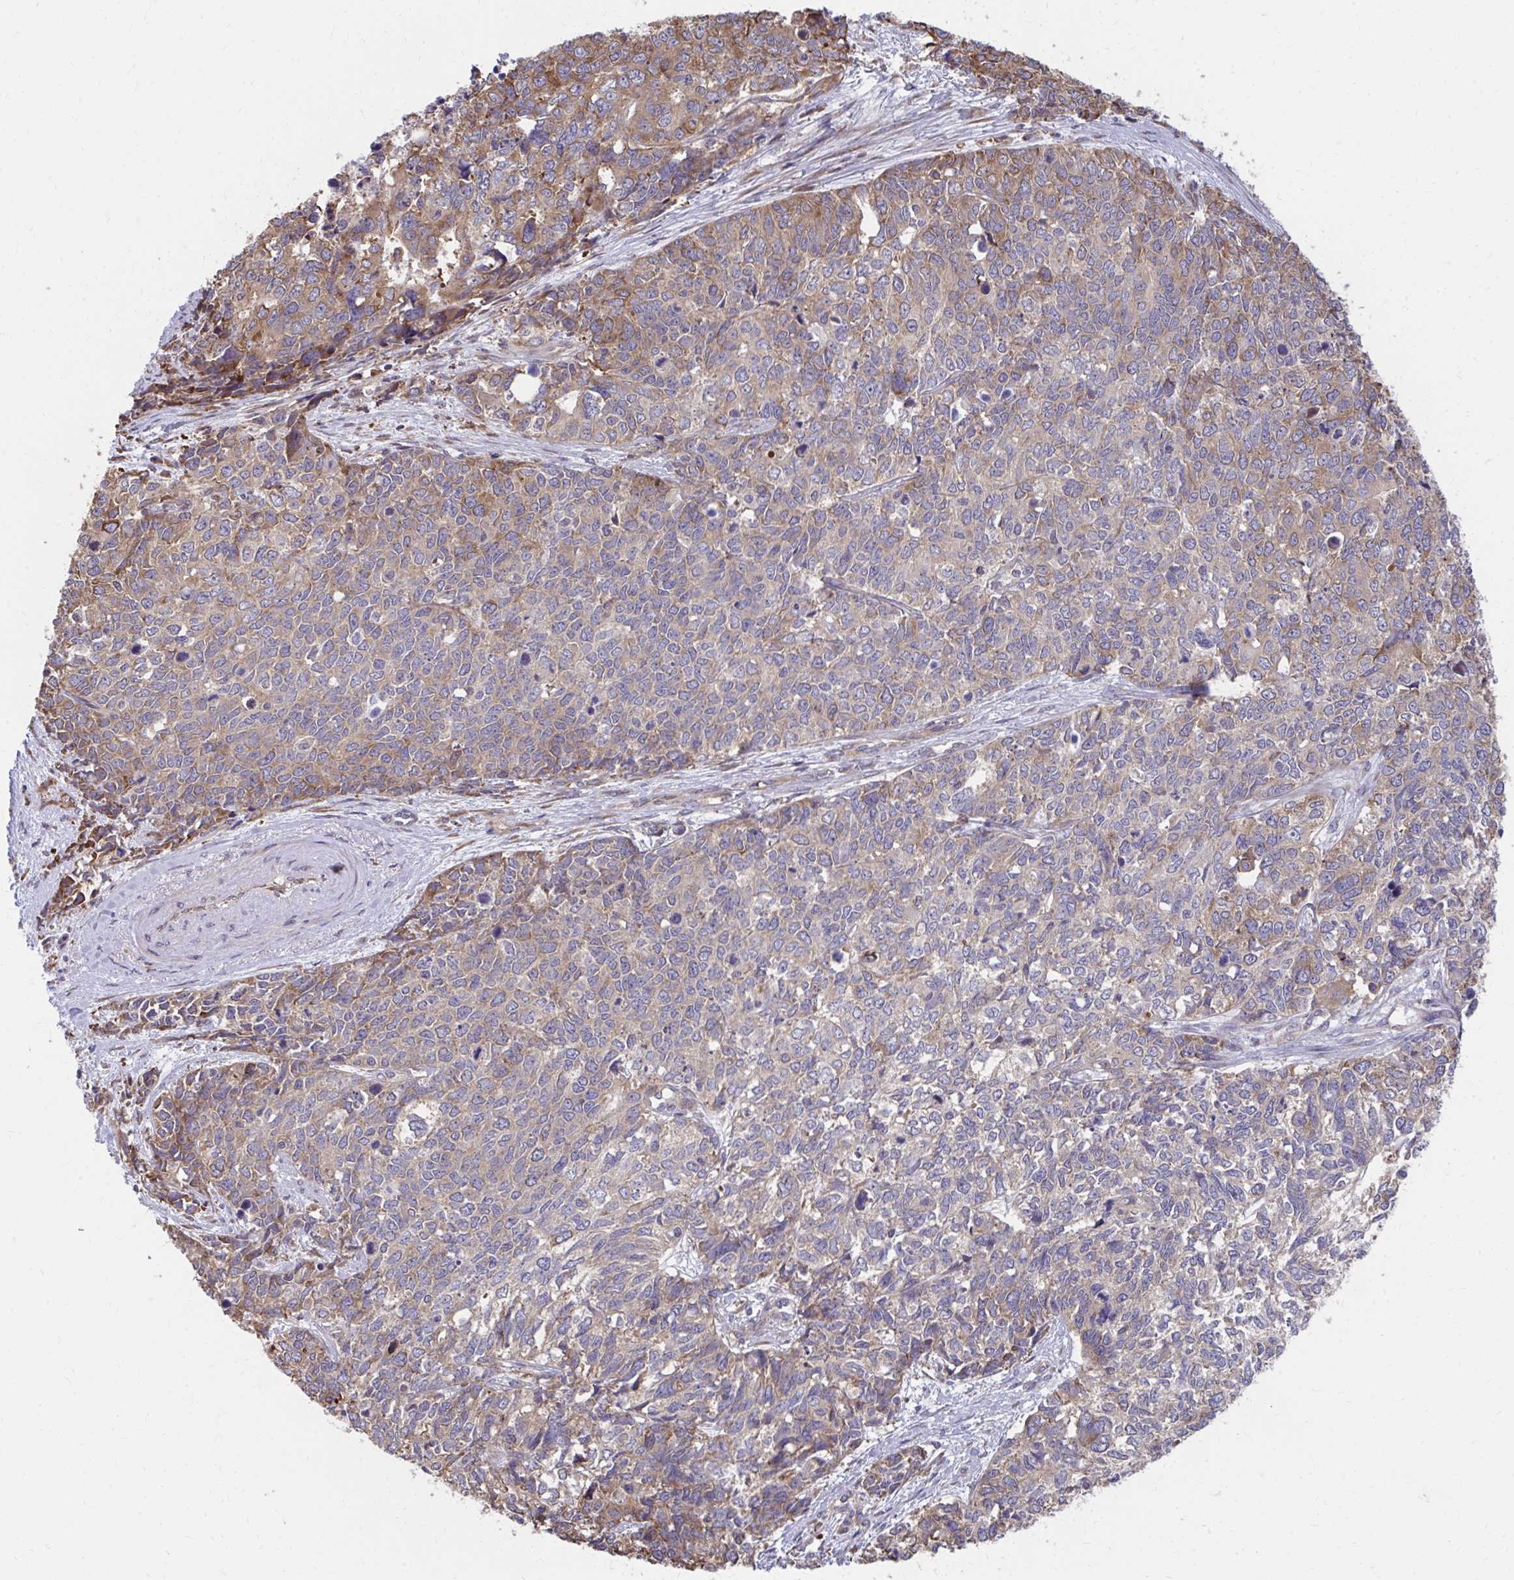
{"staining": {"intensity": "moderate", "quantity": "25%-75%", "location": "cytoplasmic/membranous"}, "tissue": "cervical cancer", "cell_type": "Tumor cells", "image_type": "cancer", "snomed": [{"axis": "morphology", "description": "Adenocarcinoma, NOS"}, {"axis": "topography", "description": "Cervix"}], "caption": "Protein staining shows moderate cytoplasmic/membranous expression in approximately 25%-75% of tumor cells in cervical cancer (adenocarcinoma).", "gene": "ZNF778", "patient": {"sex": "female", "age": 63}}